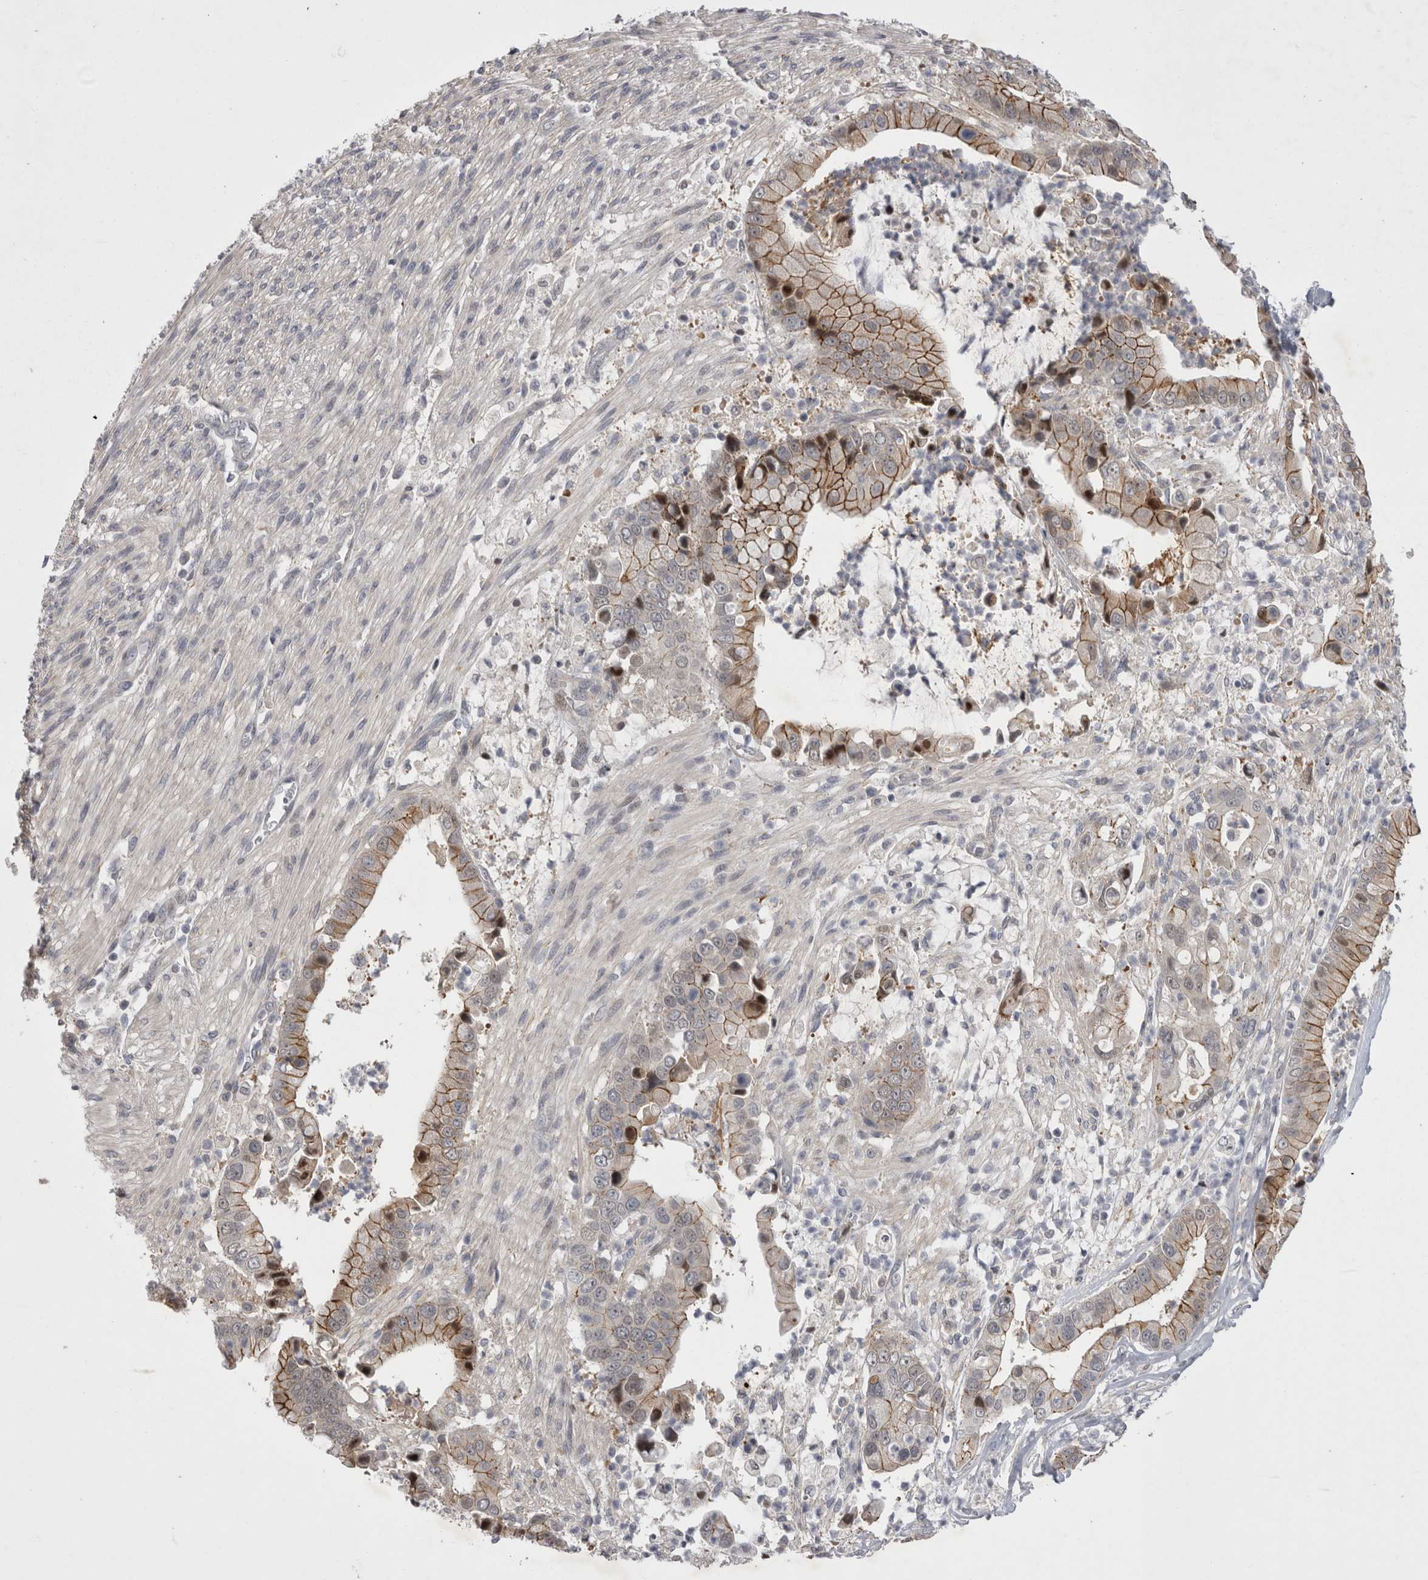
{"staining": {"intensity": "moderate", "quantity": "25%-75%", "location": "cytoplasmic/membranous"}, "tissue": "liver cancer", "cell_type": "Tumor cells", "image_type": "cancer", "snomed": [{"axis": "morphology", "description": "Cholangiocarcinoma"}, {"axis": "topography", "description": "Liver"}], "caption": "Approximately 25%-75% of tumor cells in human liver cancer demonstrate moderate cytoplasmic/membranous protein expression as visualized by brown immunohistochemical staining.", "gene": "NENF", "patient": {"sex": "female", "age": 54}}